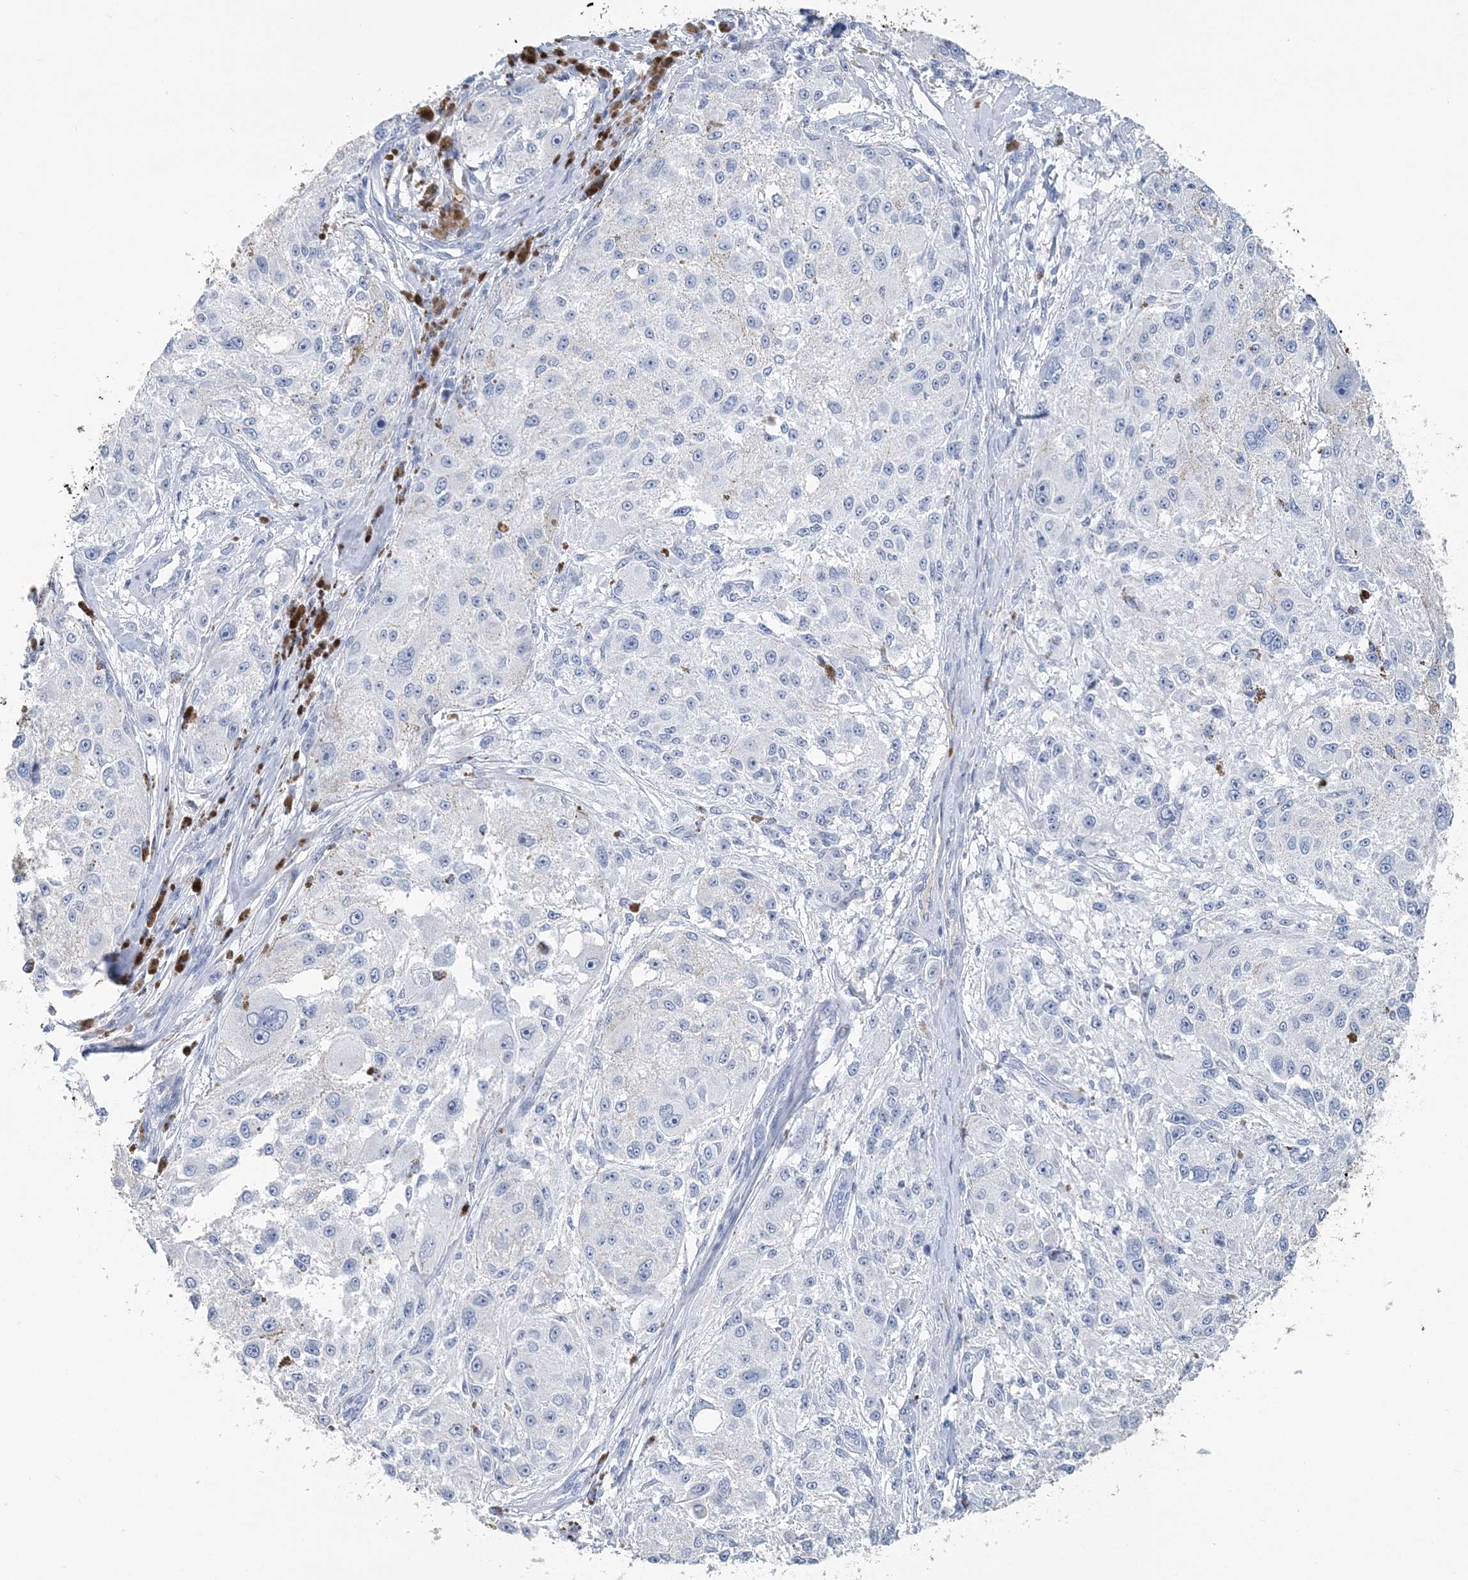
{"staining": {"intensity": "negative", "quantity": "none", "location": "none"}, "tissue": "melanoma", "cell_type": "Tumor cells", "image_type": "cancer", "snomed": [{"axis": "morphology", "description": "Necrosis, NOS"}, {"axis": "morphology", "description": "Malignant melanoma, NOS"}, {"axis": "topography", "description": "Skin"}], "caption": "Tumor cells show no significant positivity in melanoma.", "gene": "HBD", "patient": {"sex": "female", "age": 87}}